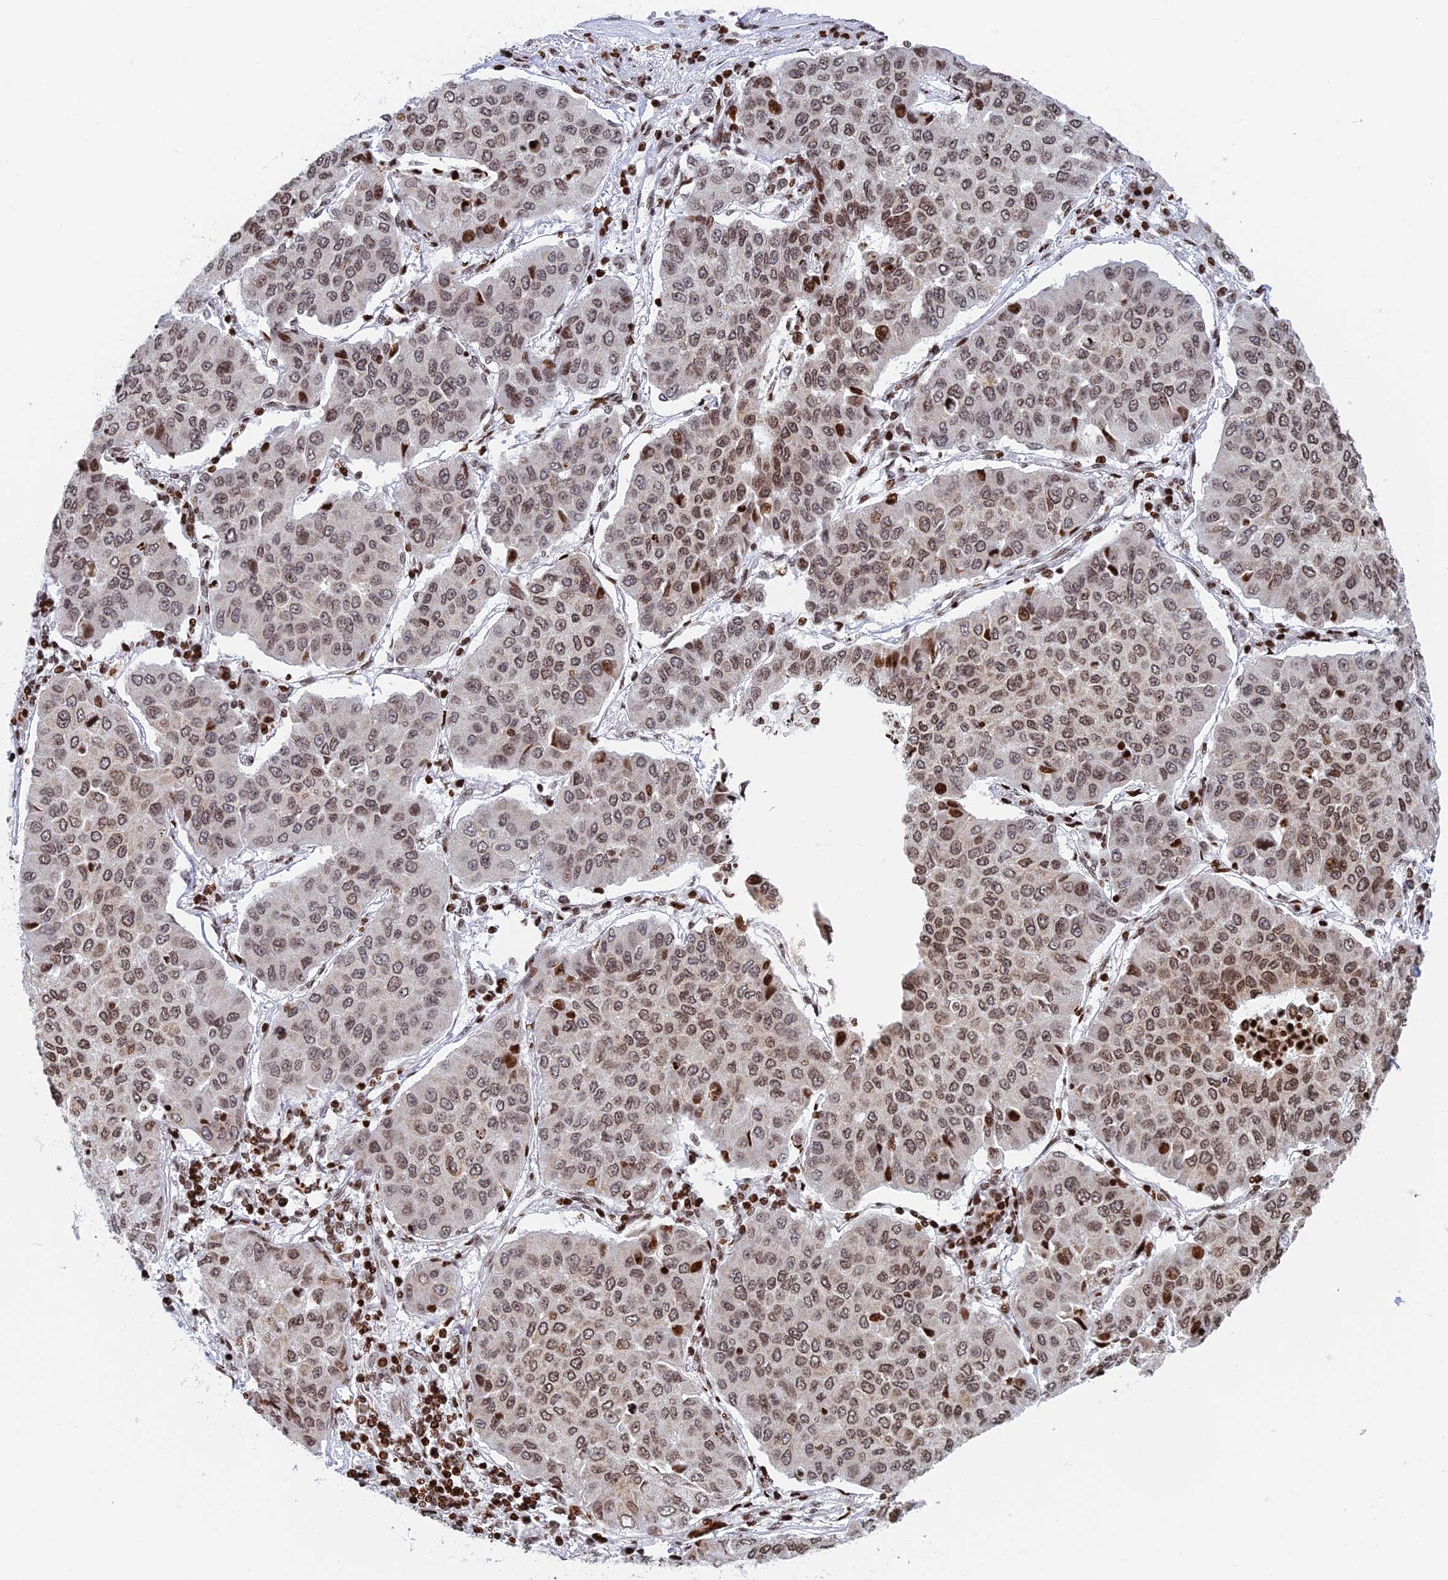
{"staining": {"intensity": "moderate", "quantity": ">75%", "location": "nuclear"}, "tissue": "lung cancer", "cell_type": "Tumor cells", "image_type": "cancer", "snomed": [{"axis": "morphology", "description": "Squamous cell carcinoma, NOS"}, {"axis": "topography", "description": "Lung"}], "caption": "There is medium levels of moderate nuclear expression in tumor cells of lung cancer (squamous cell carcinoma), as demonstrated by immunohistochemical staining (brown color).", "gene": "RPAP1", "patient": {"sex": "male", "age": 74}}